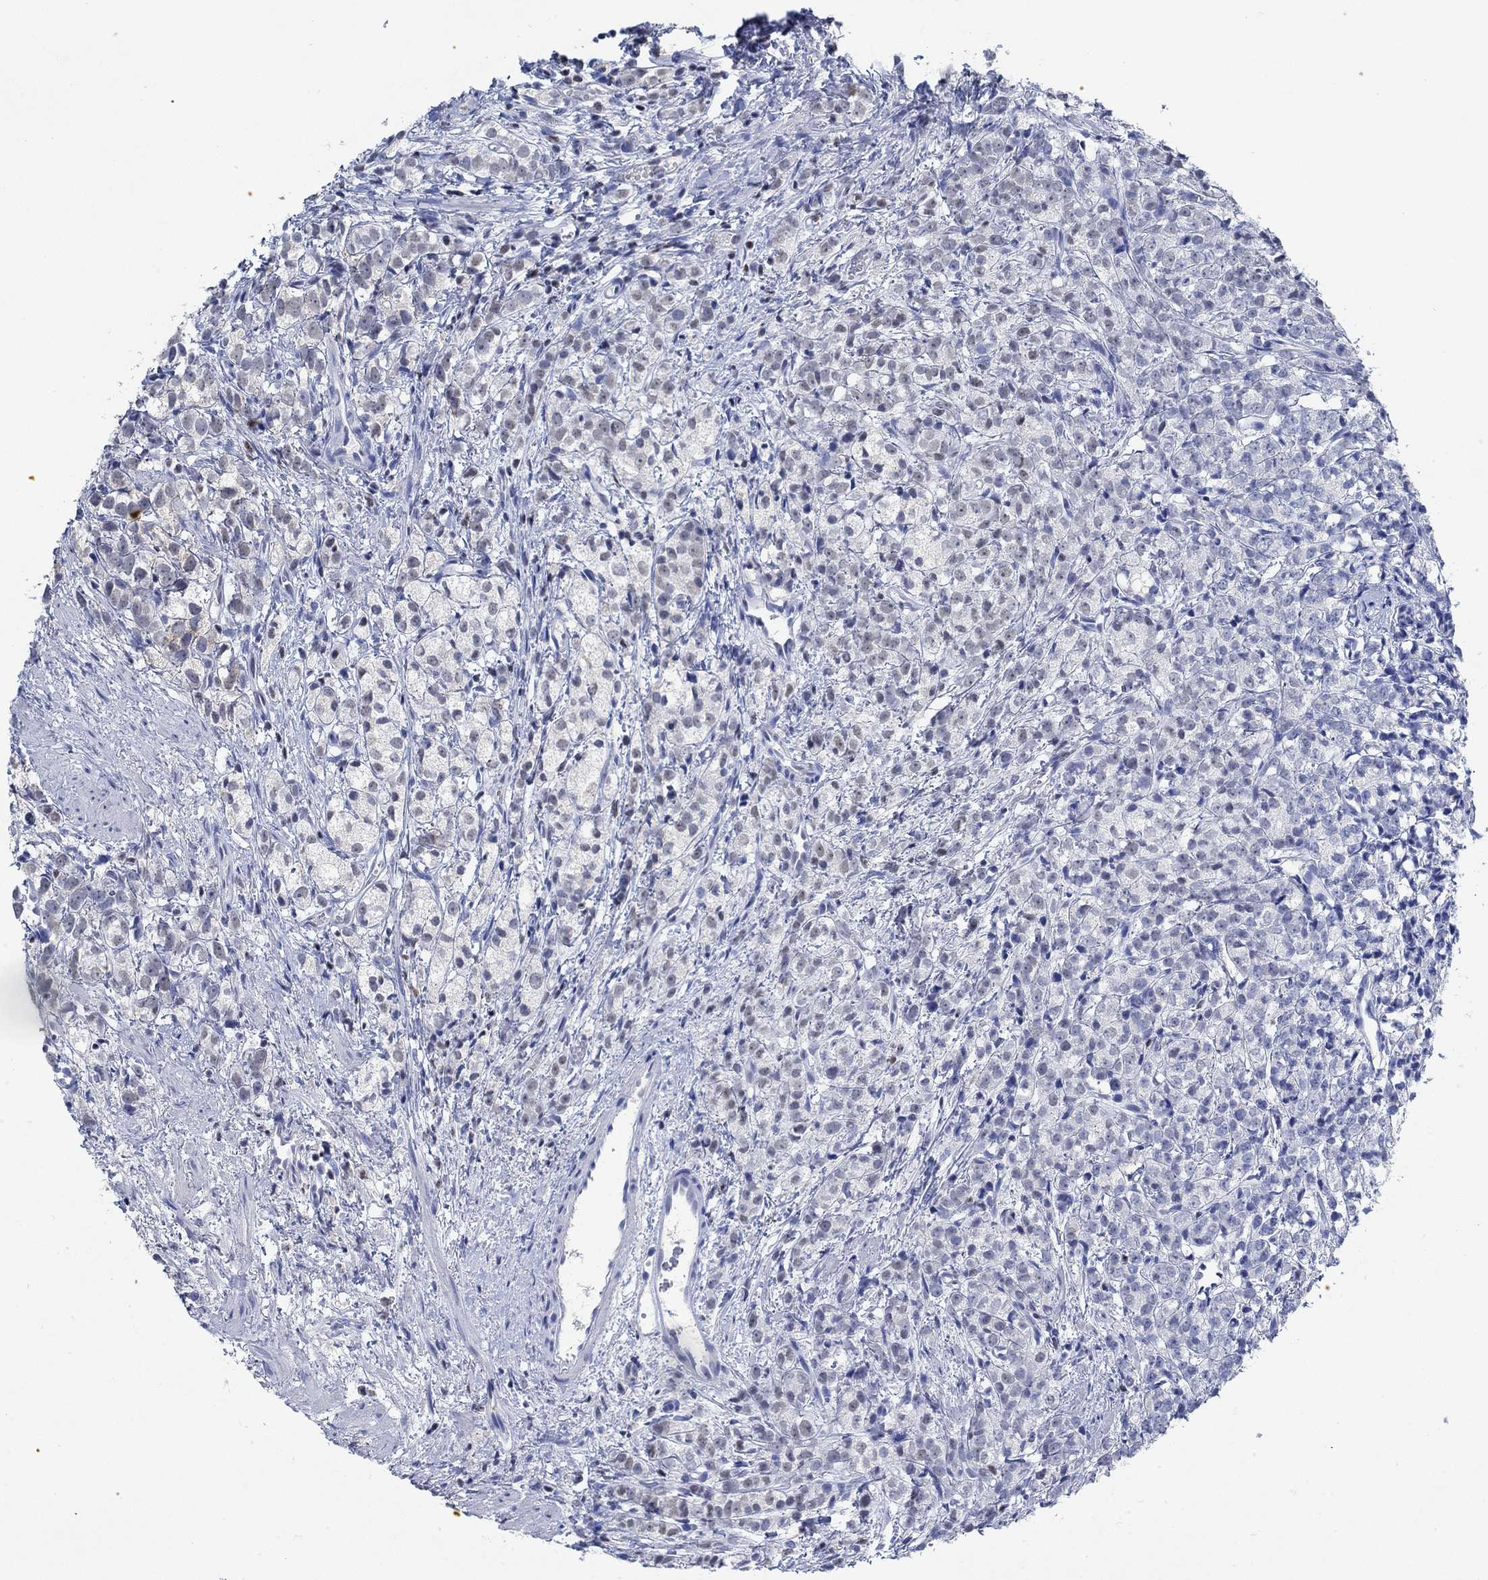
{"staining": {"intensity": "weak", "quantity": "<25%", "location": "nuclear"}, "tissue": "prostate cancer", "cell_type": "Tumor cells", "image_type": "cancer", "snomed": [{"axis": "morphology", "description": "Adenocarcinoma, High grade"}, {"axis": "topography", "description": "Prostate"}], "caption": "IHC histopathology image of prostate cancer (high-grade adenocarcinoma) stained for a protein (brown), which shows no expression in tumor cells.", "gene": "PPP1R17", "patient": {"sex": "male", "age": 53}}